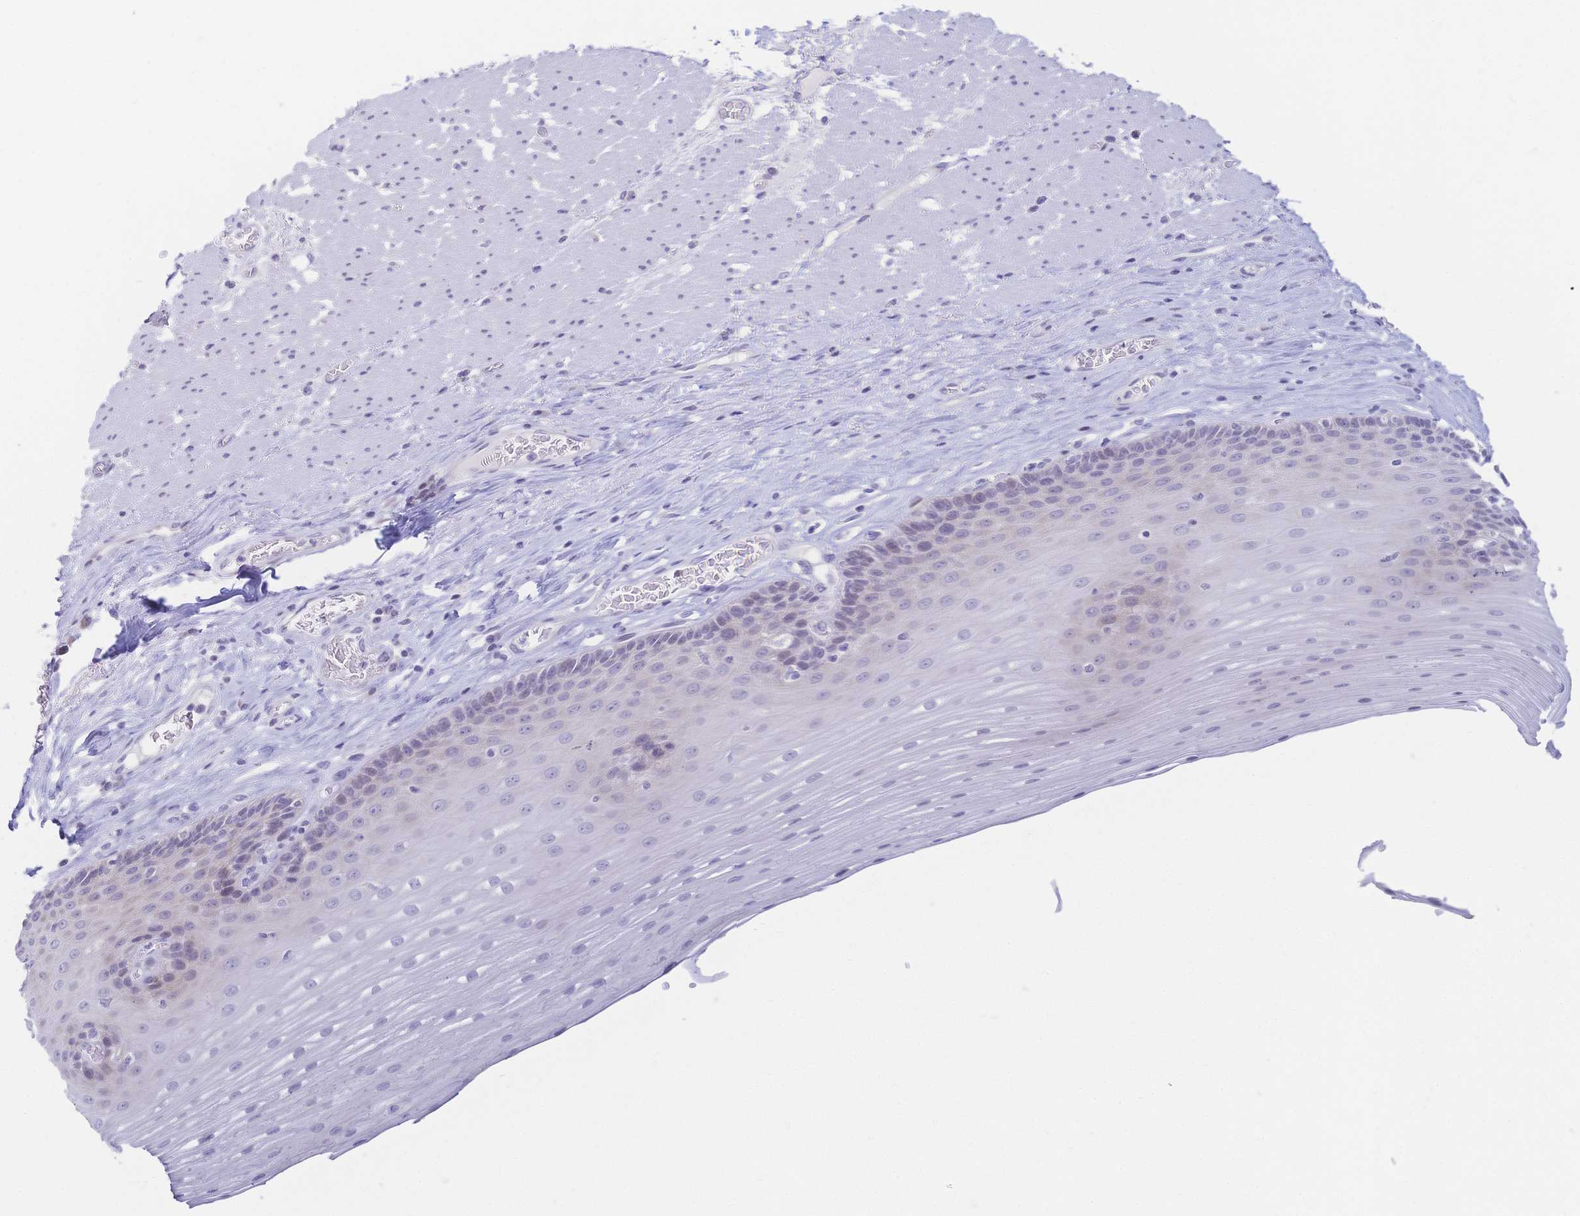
{"staining": {"intensity": "negative", "quantity": "none", "location": "none"}, "tissue": "esophagus", "cell_type": "Squamous epithelial cells", "image_type": "normal", "snomed": [{"axis": "morphology", "description": "Normal tissue, NOS"}, {"axis": "topography", "description": "Esophagus"}], "caption": "An IHC histopathology image of benign esophagus is shown. There is no staining in squamous epithelial cells of esophagus.", "gene": "CR2", "patient": {"sex": "male", "age": 62}}